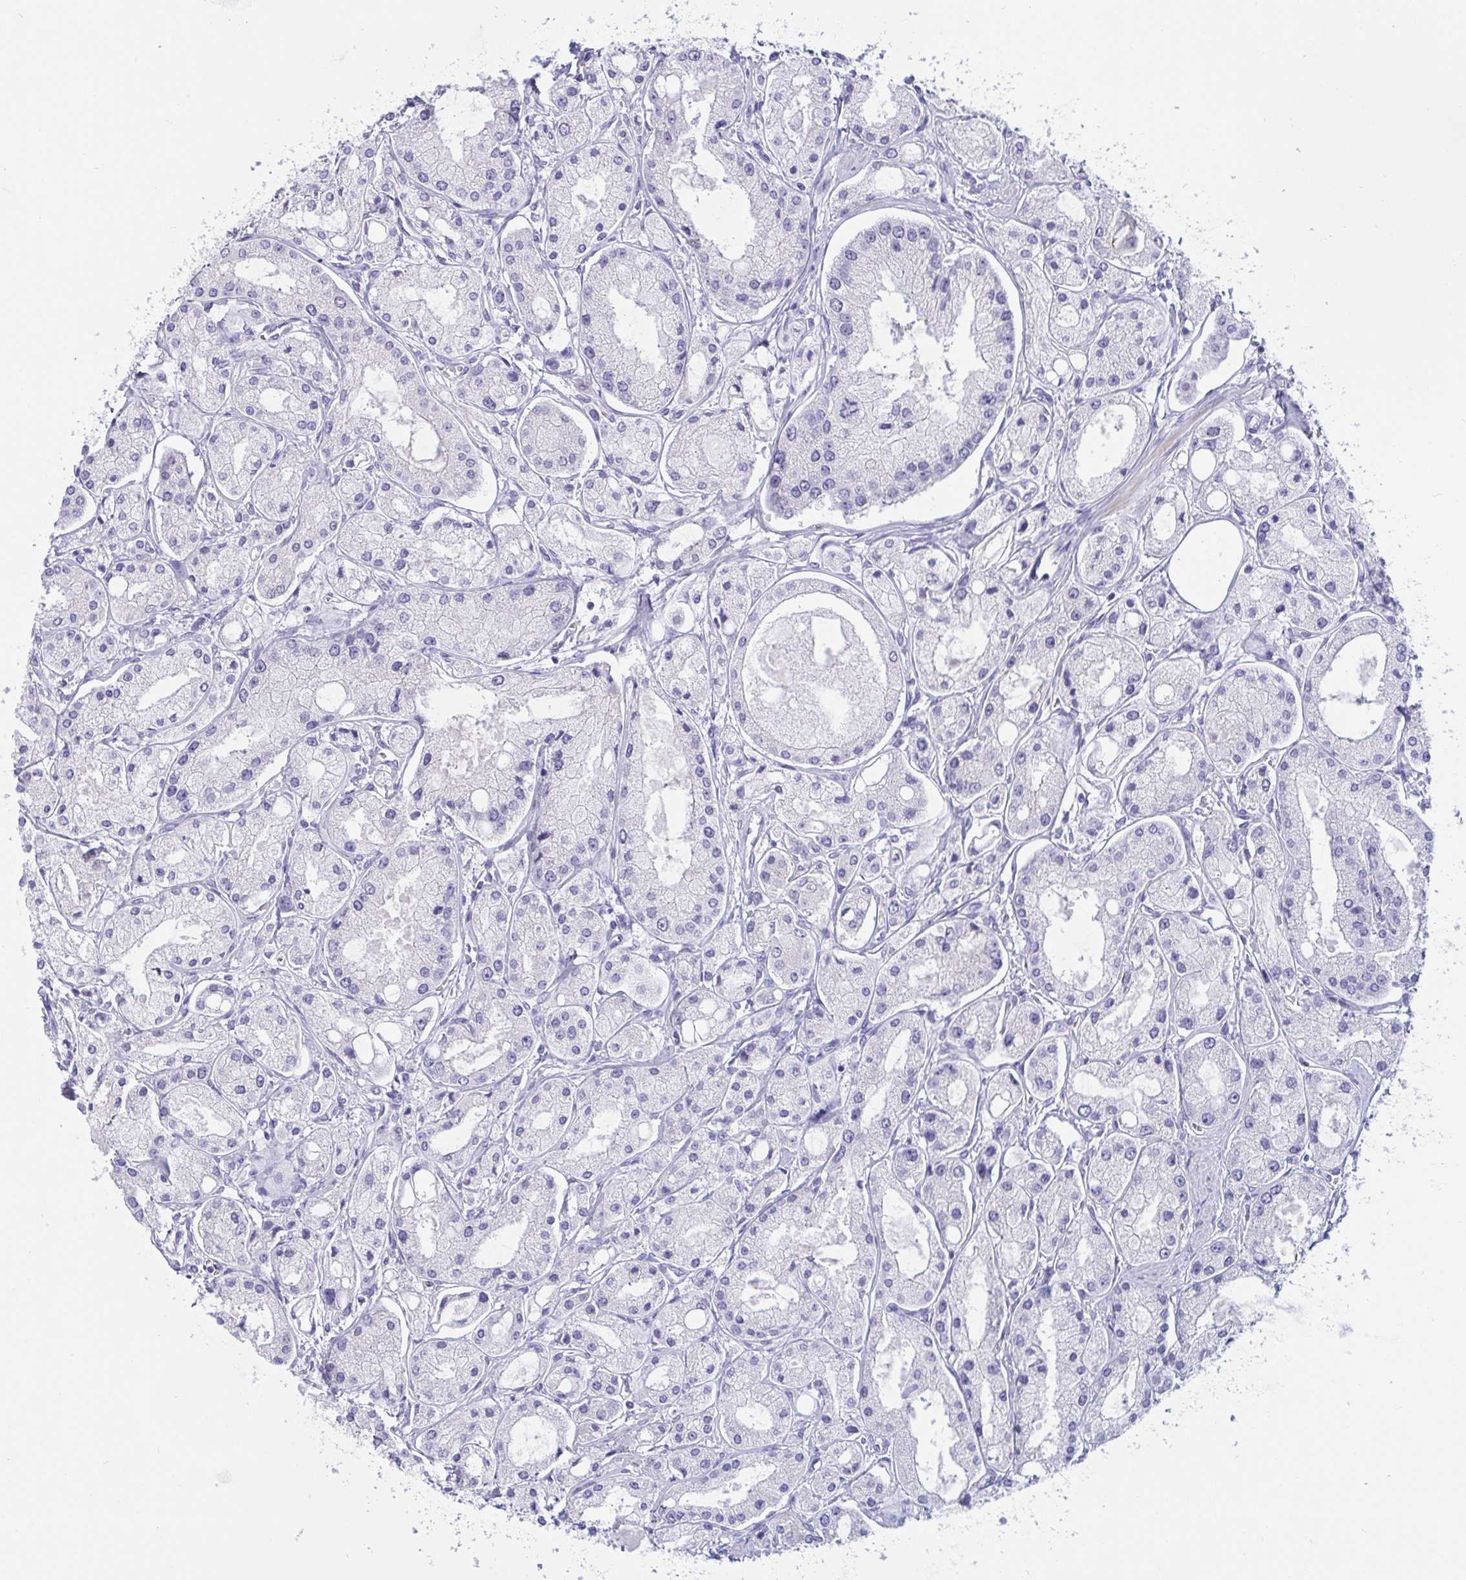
{"staining": {"intensity": "negative", "quantity": "none", "location": "none"}, "tissue": "prostate cancer", "cell_type": "Tumor cells", "image_type": "cancer", "snomed": [{"axis": "morphology", "description": "Adenocarcinoma, High grade"}, {"axis": "topography", "description": "Prostate"}], "caption": "Immunohistochemistry (IHC) micrograph of neoplastic tissue: prostate cancer (adenocarcinoma (high-grade)) stained with DAB exhibits no significant protein staining in tumor cells.", "gene": "OXLD1", "patient": {"sex": "male", "age": 66}}